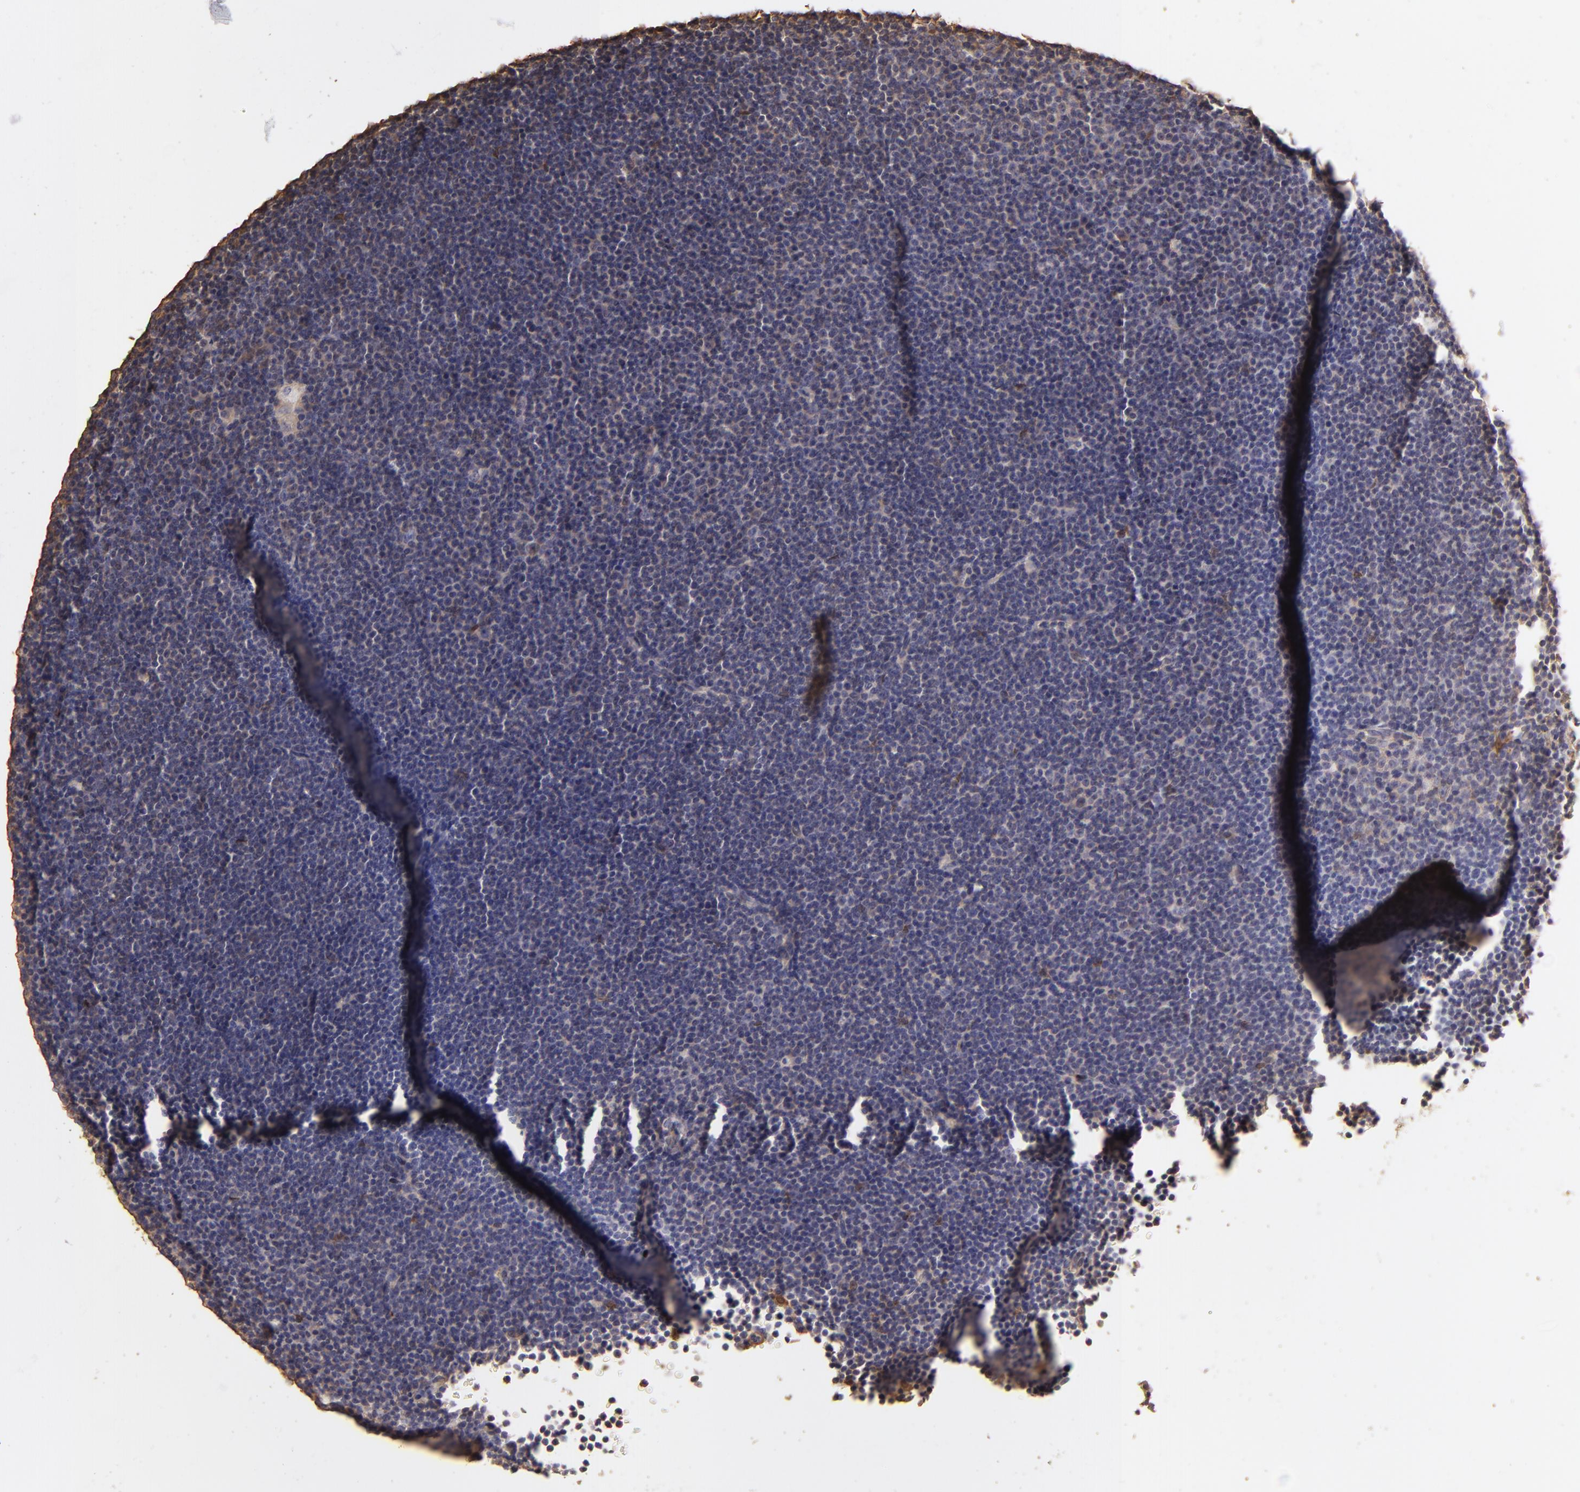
{"staining": {"intensity": "negative", "quantity": "none", "location": "none"}, "tissue": "lymphoma", "cell_type": "Tumor cells", "image_type": "cancer", "snomed": [{"axis": "morphology", "description": "Malignant lymphoma, non-Hodgkin's type, Low grade"}, {"axis": "topography", "description": "Lymph node"}], "caption": "Protein analysis of malignant lymphoma, non-Hodgkin's type (low-grade) shows no significant expression in tumor cells.", "gene": "HSPB6", "patient": {"sex": "female", "age": 69}}